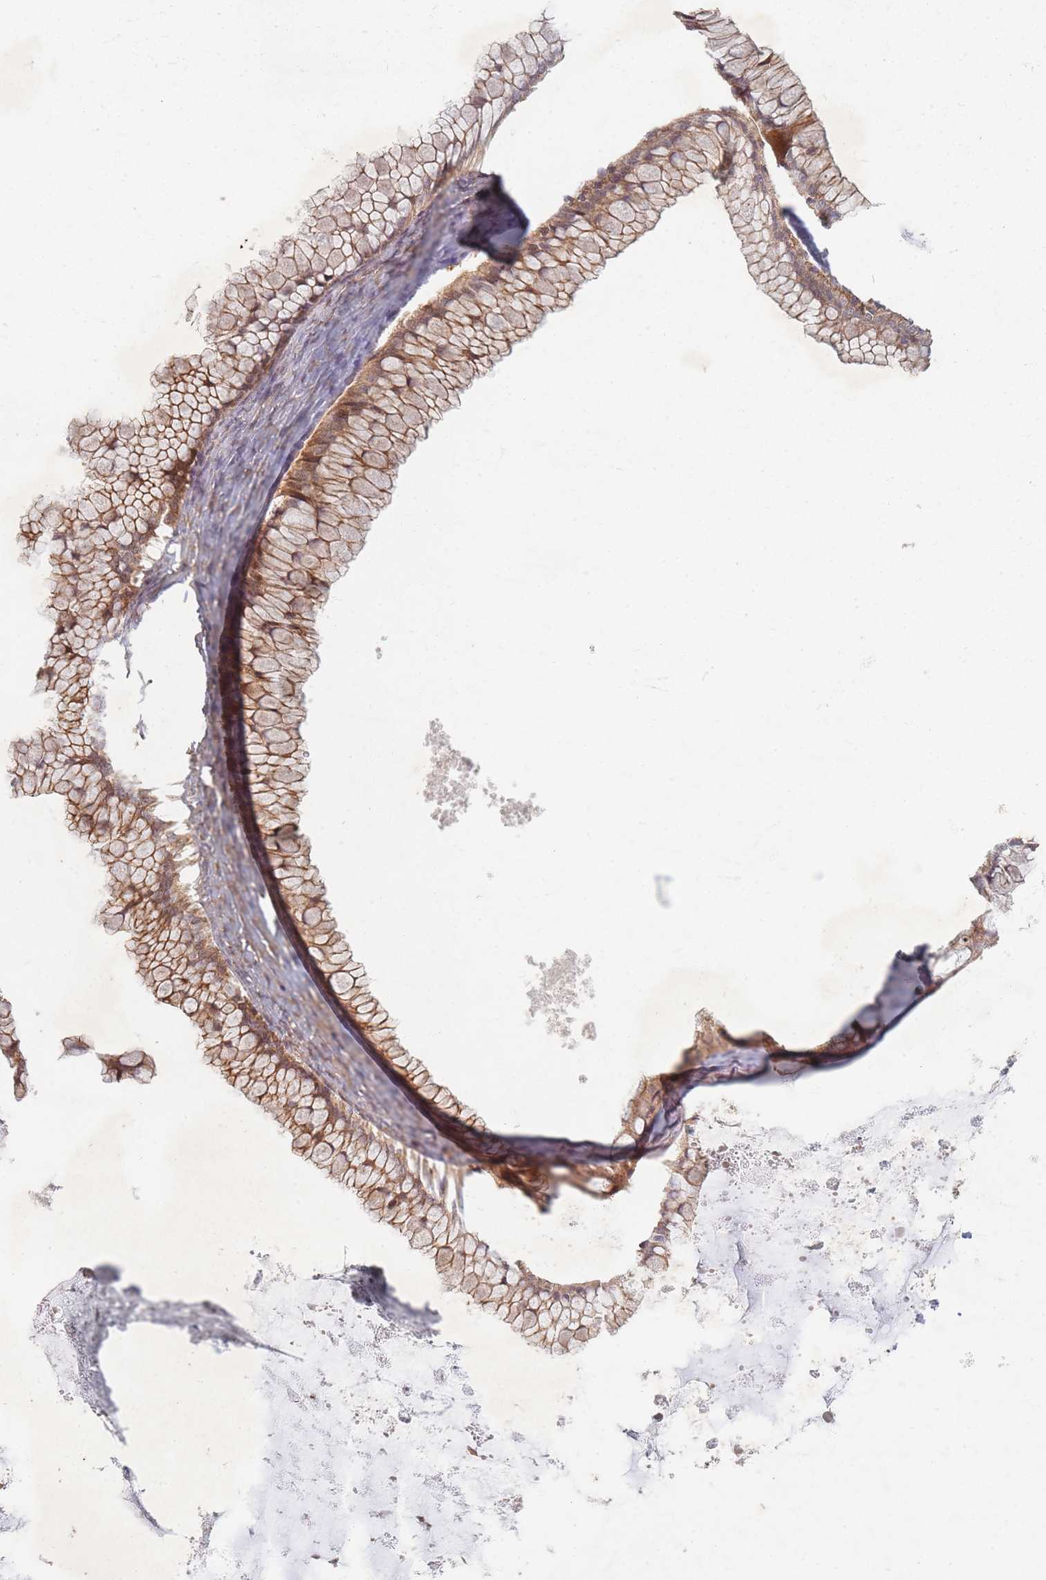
{"staining": {"intensity": "moderate", "quantity": ">75%", "location": "cytoplasmic/membranous"}, "tissue": "ovarian cancer", "cell_type": "Tumor cells", "image_type": "cancer", "snomed": [{"axis": "morphology", "description": "Cystadenocarcinoma, mucinous, NOS"}, {"axis": "topography", "description": "Ovary"}], "caption": "Tumor cells reveal moderate cytoplasmic/membranous expression in about >75% of cells in ovarian cancer (mucinous cystadenocarcinoma).", "gene": "RADX", "patient": {"sex": "female", "age": 35}}